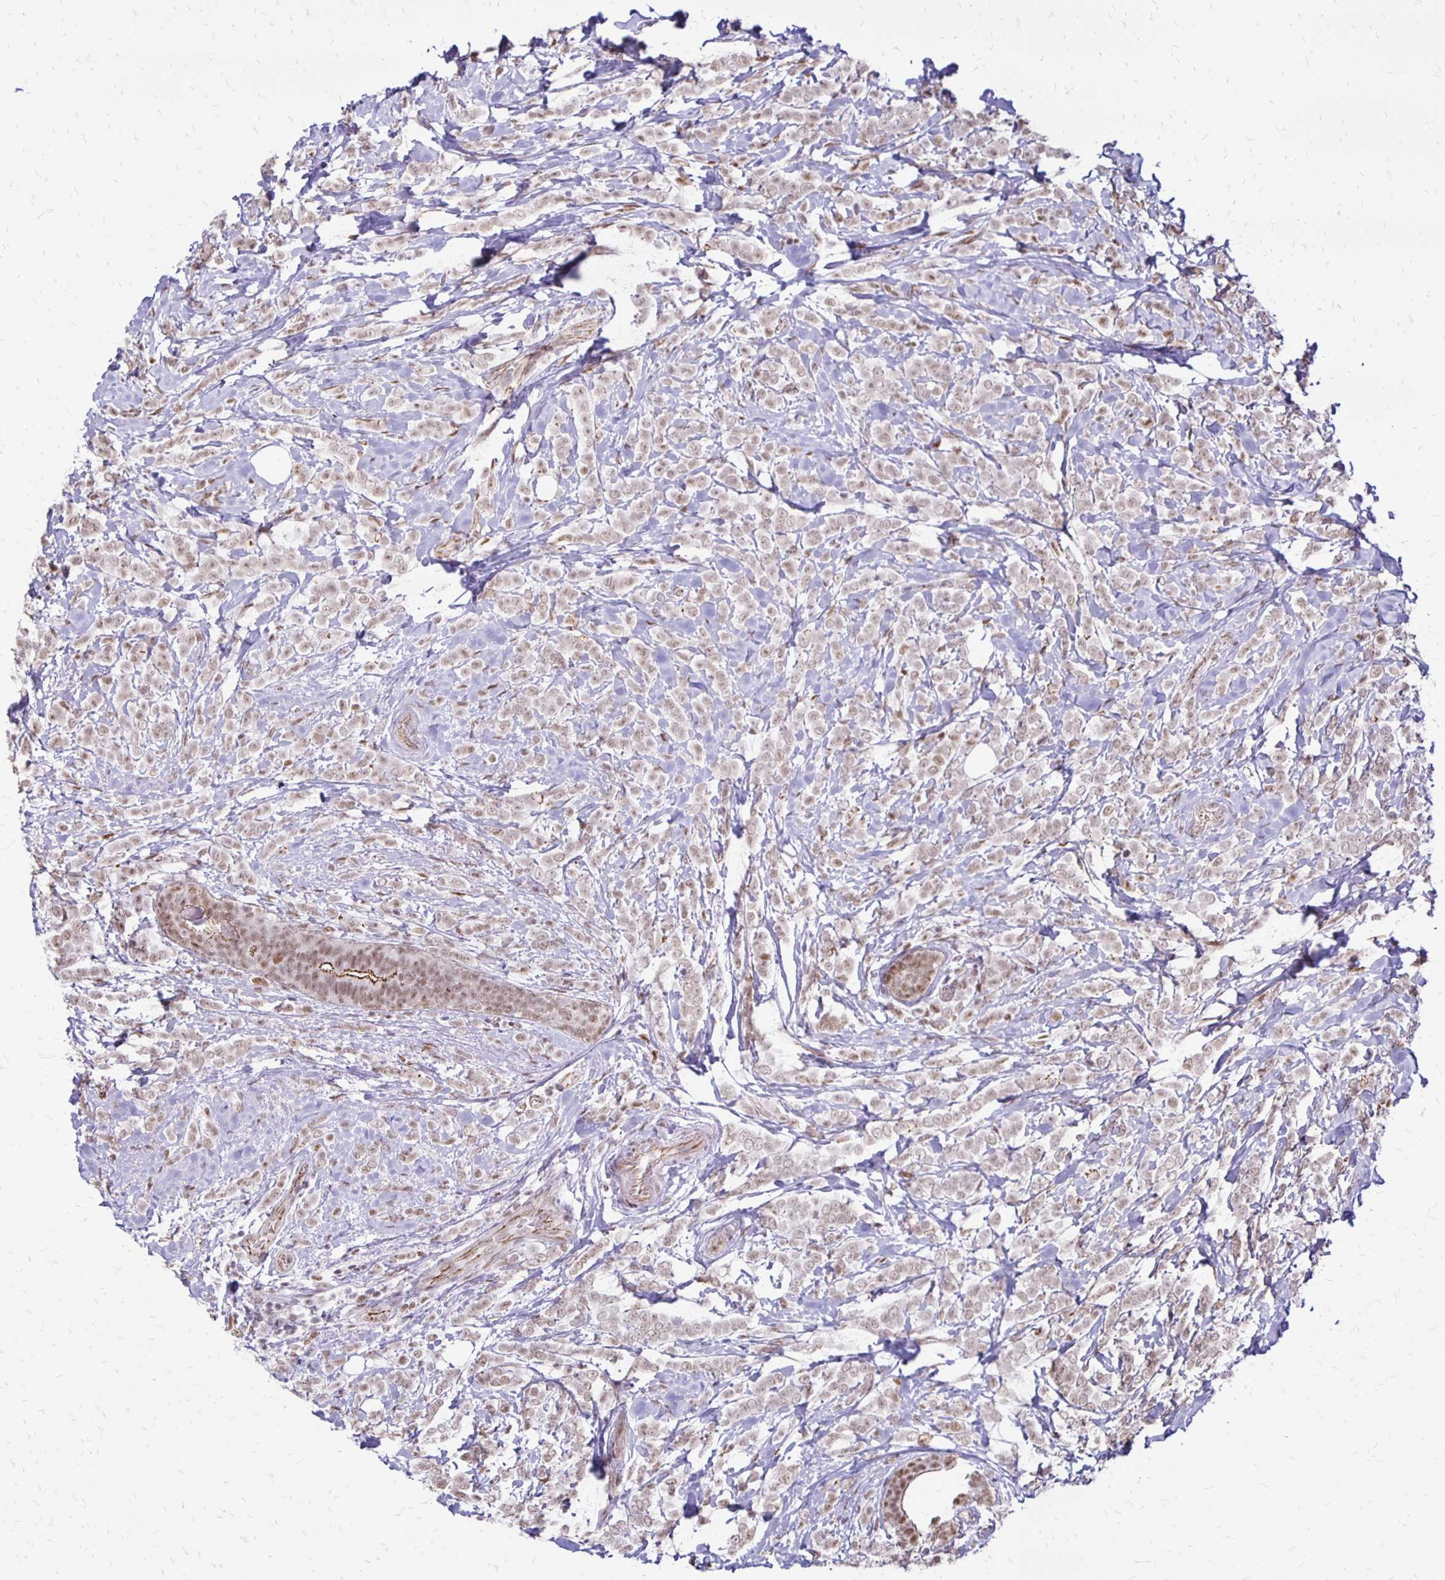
{"staining": {"intensity": "weak", "quantity": ">75%", "location": "nuclear"}, "tissue": "breast cancer", "cell_type": "Tumor cells", "image_type": "cancer", "snomed": [{"axis": "morphology", "description": "Lobular carcinoma"}, {"axis": "topography", "description": "Breast"}], "caption": "A brown stain labels weak nuclear expression of a protein in lobular carcinoma (breast) tumor cells.", "gene": "DDB2", "patient": {"sex": "female", "age": 49}}